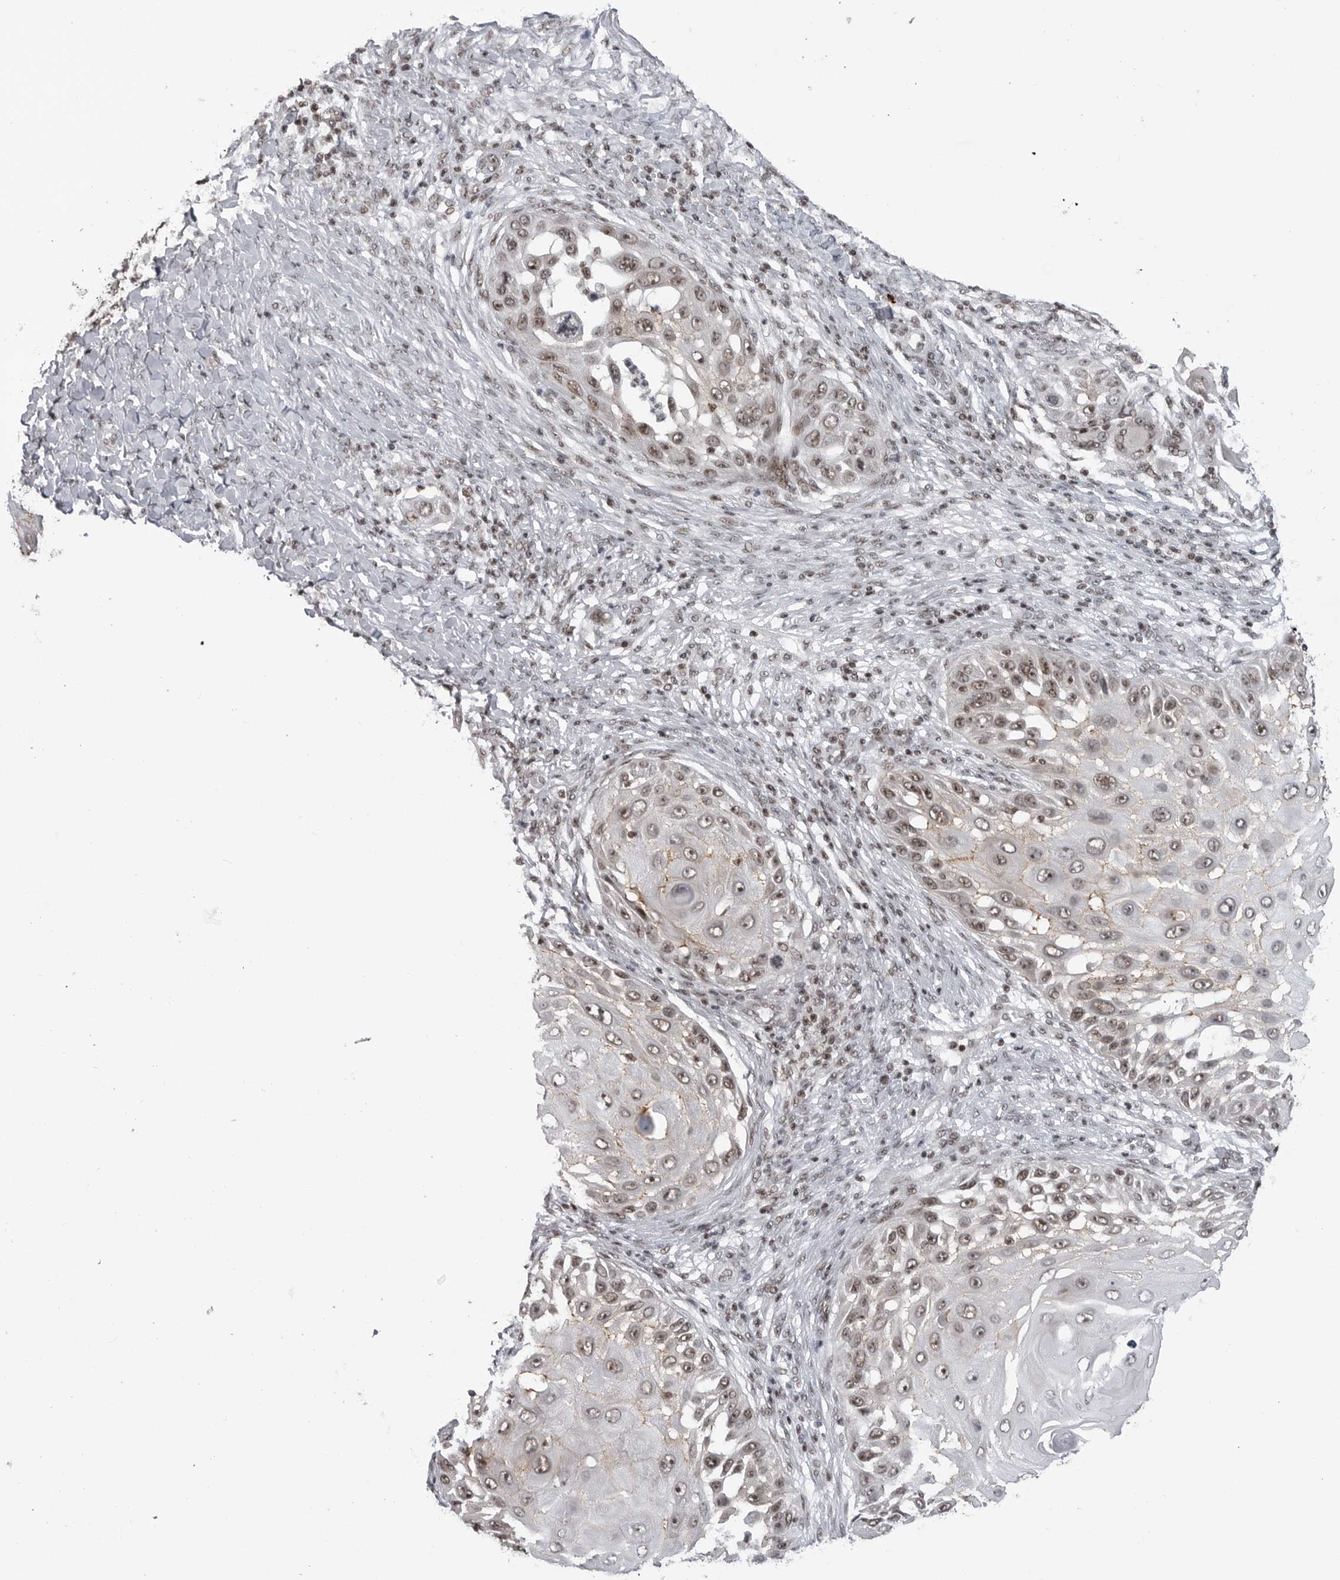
{"staining": {"intensity": "moderate", "quantity": ">75%", "location": "cytoplasmic/membranous,nuclear"}, "tissue": "skin cancer", "cell_type": "Tumor cells", "image_type": "cancer", "snomed": [{"axis": "morphology", "description": "Squamous cell carcinoma, NOS"}, {"axis": "topography", "description": "Skin"}], "caption": "Immunohistochemical staining of human squamous cell carcinoma (skin) exhibits medium levels of moderate cytoplasmic/membranous and nuclear protein staining in about >75% of tumor cells. The staining is performed using DAB (3,3'-diaminobenzidine) brown chromogen to label protein expression. The nuclei are counter-stained blue using hematoxylin.", "gene": "TRIM66", "patient": {"sex": "female", "age": 44}}